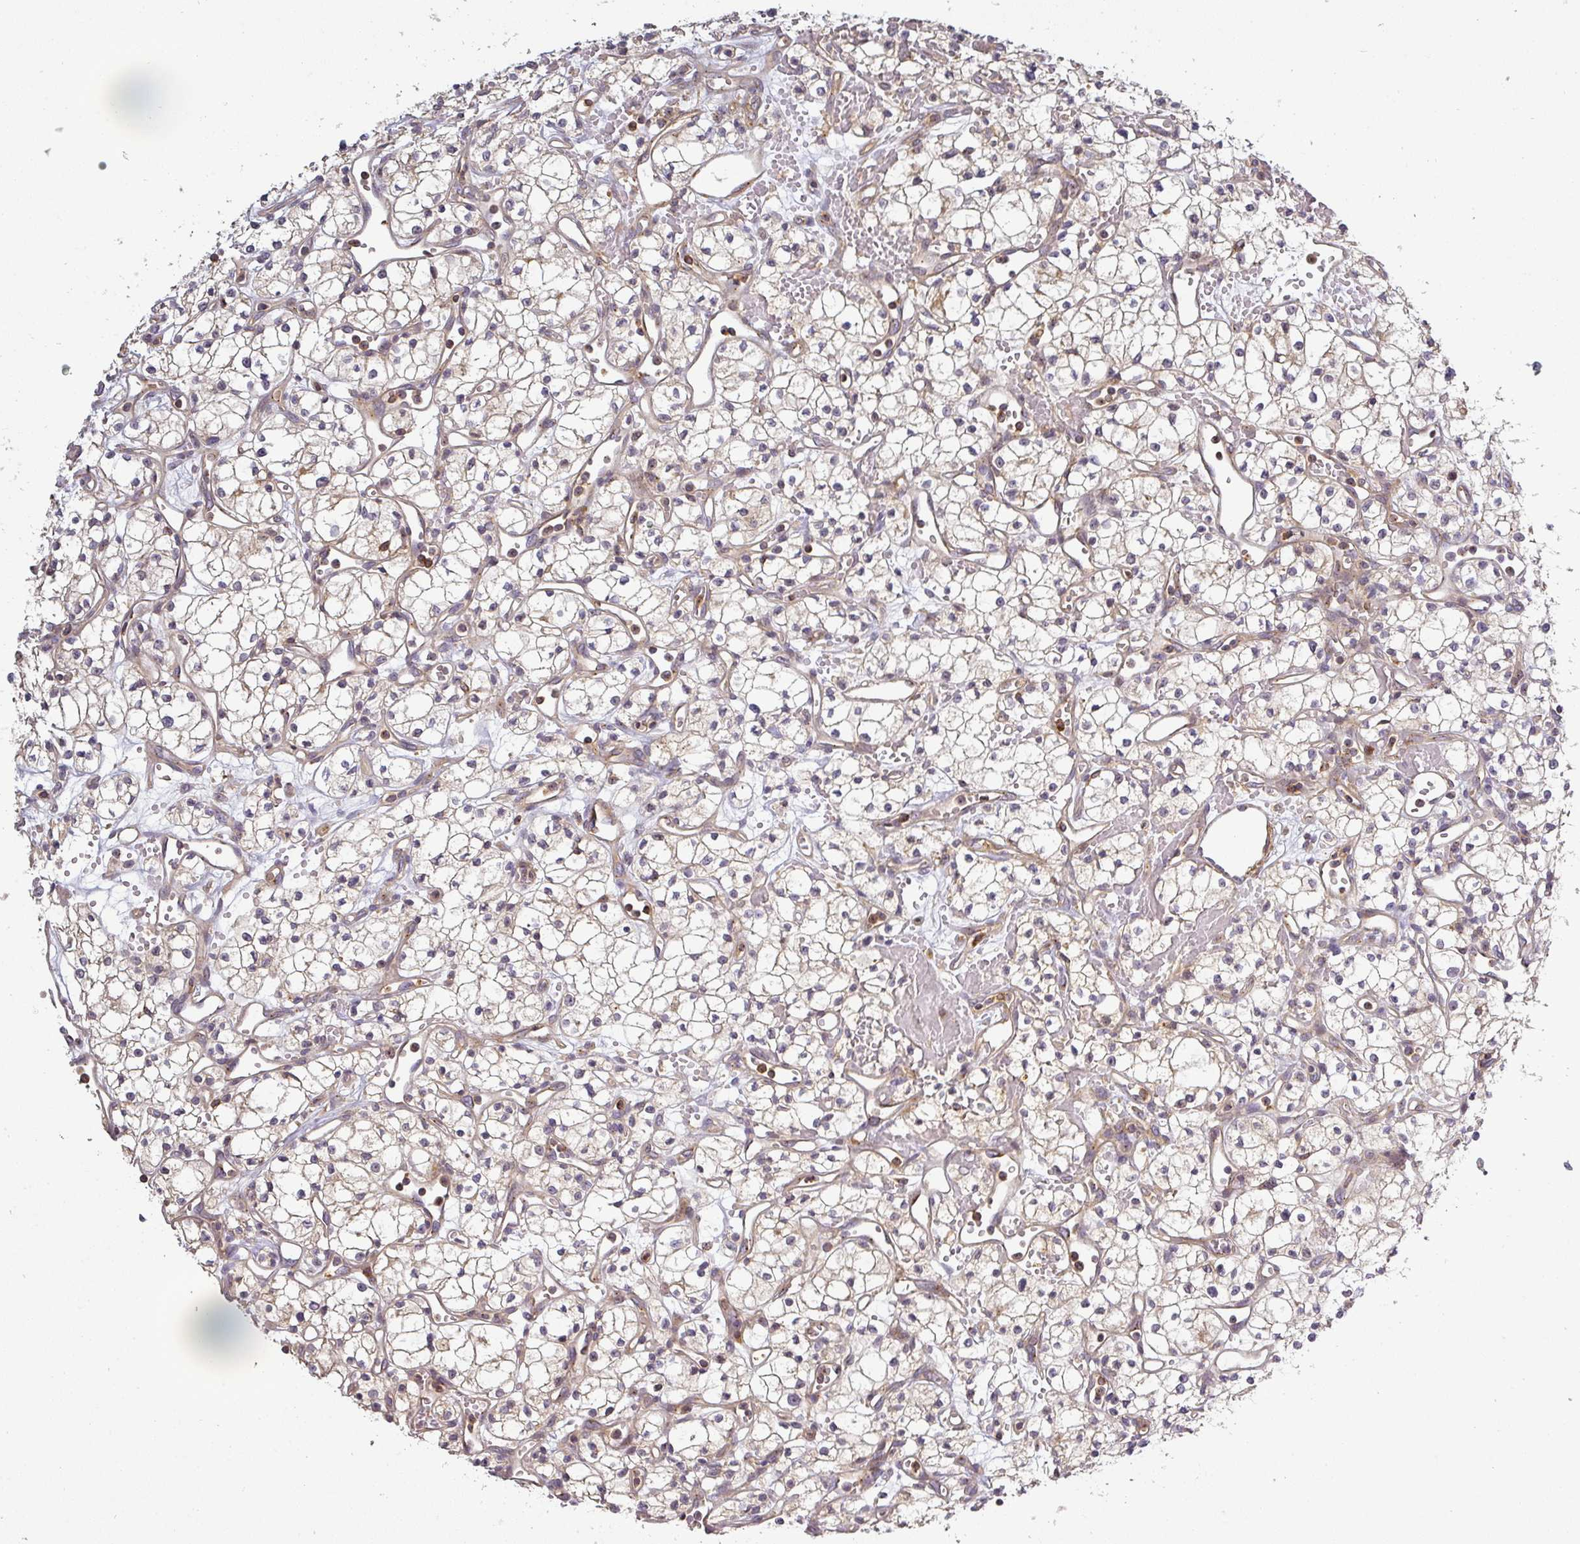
{"staining": {"intensity": "negative", "quantity": "none", "location": "none"}, "tissue": "renal cancer", "cell_type": "Tumor cells", "image_type": "cancer", "snomed": [{"axis": "morphology", "description": "Adenocarcinoma, NOS"}, {"axis": "topography", "description": "Kidney"}], "caption": "IHC of renal adenocarcinoma demonstrates no expression in tumor cells. (DAB immunohistochemistry visualized using brightfield microscopy, high magnification).", "gene": "NIN", "patient": {"sex": "male", "age": 59}}